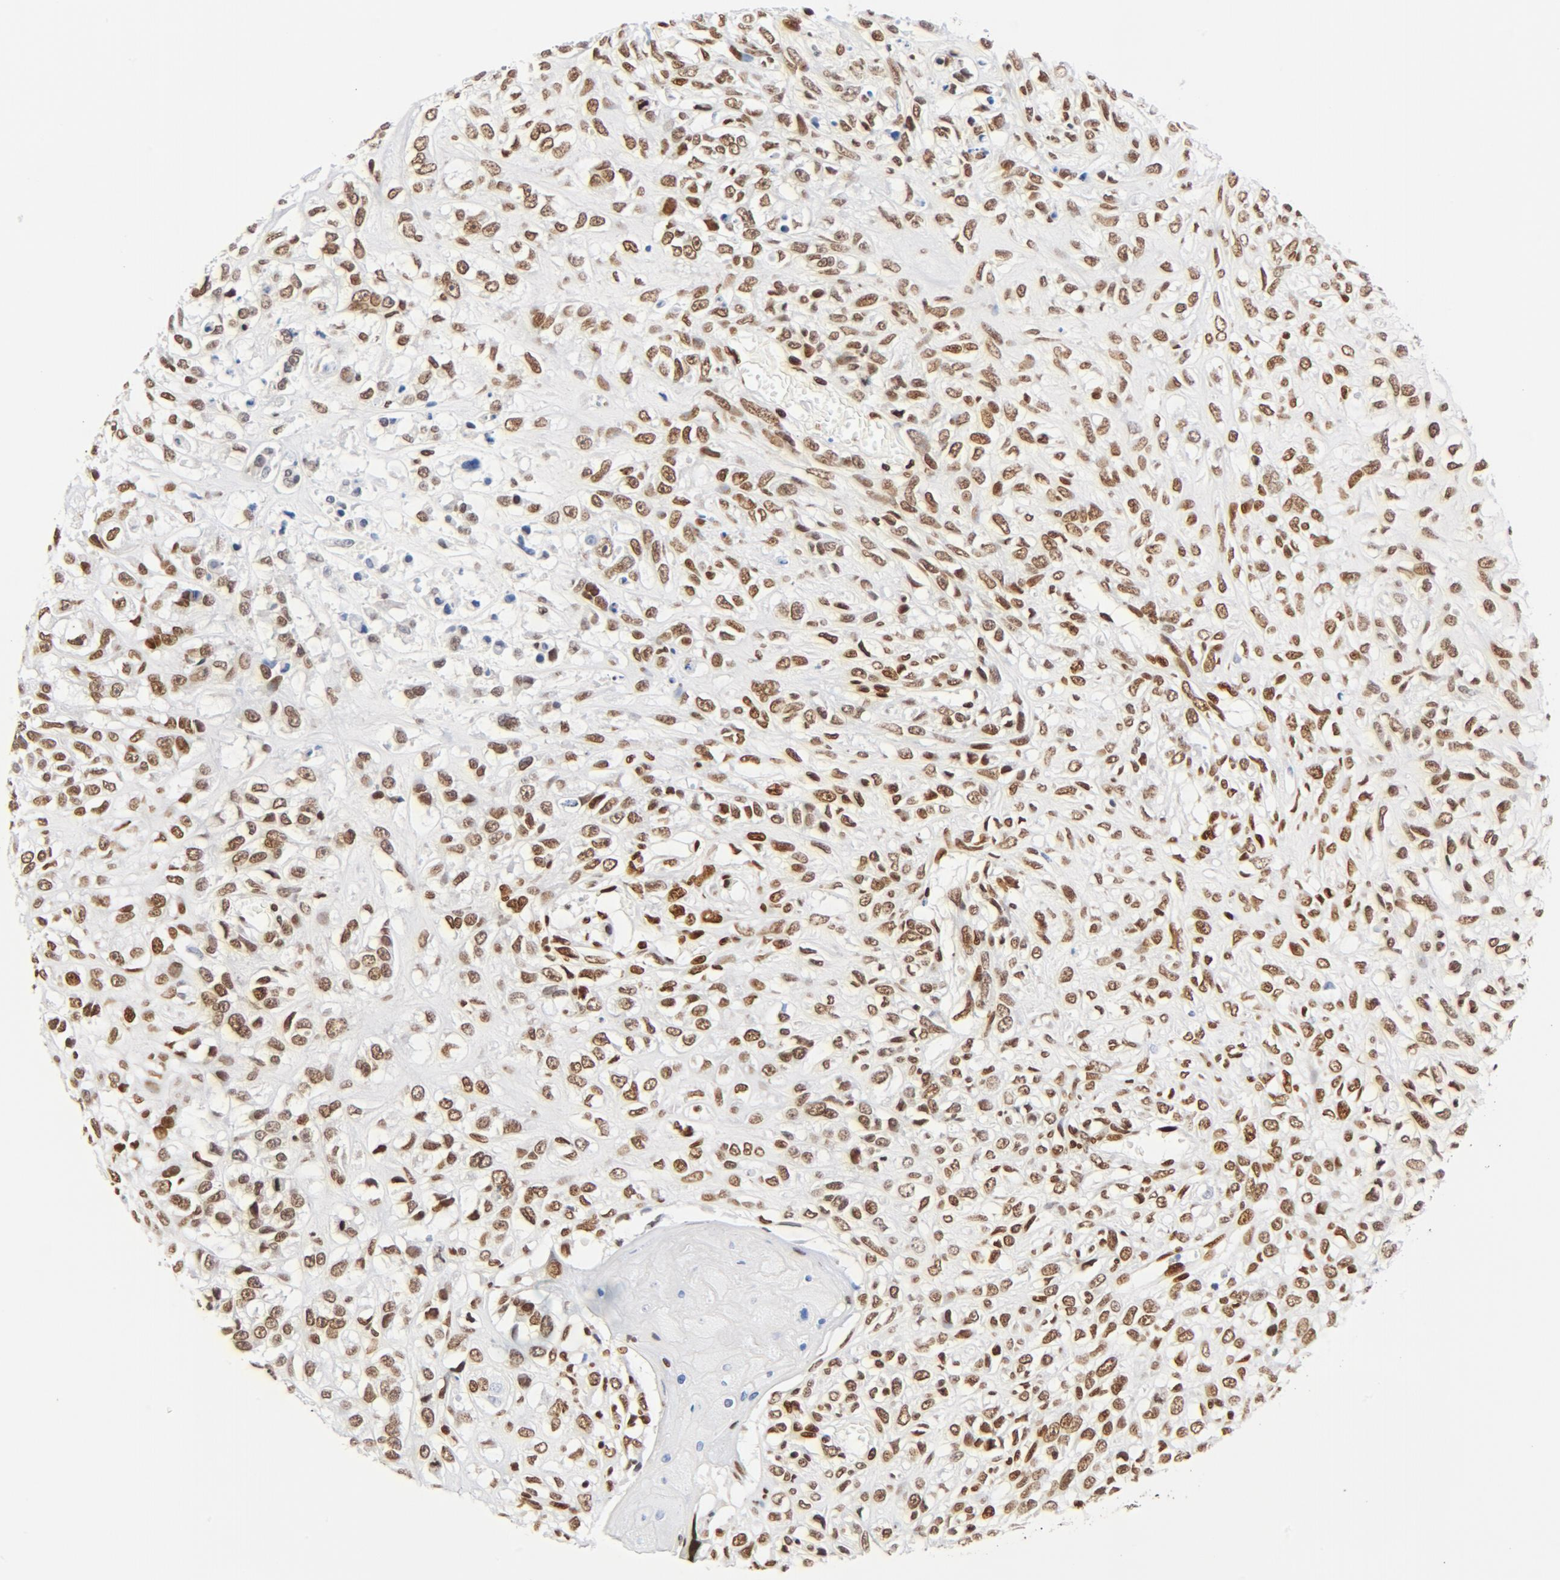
{"staining": {"intensity": "moderate", "quantity": ">75%", "location": "nuclear"}, "tissue": "head and neck cancer", "cell_type": "Tumor cells", "image_type": "cancer", "snomed": [{"axis": "morphology", "description": "Necrosis, NOS"}, {"axis": "morphology", "description": "Neoplasm, malignant, NOS"}, {"axis": "topography", "description": "Salivary gland"}, {"axis": "topography", "description": "Head-Neck"}], "caption": "Head and neck cancer (malignant neoplasm) tissue shows moderate nuclear expression in about >75% of tumor cells", "gene": "CTBP1", "patient": {"sex": "male", "age": 43}}